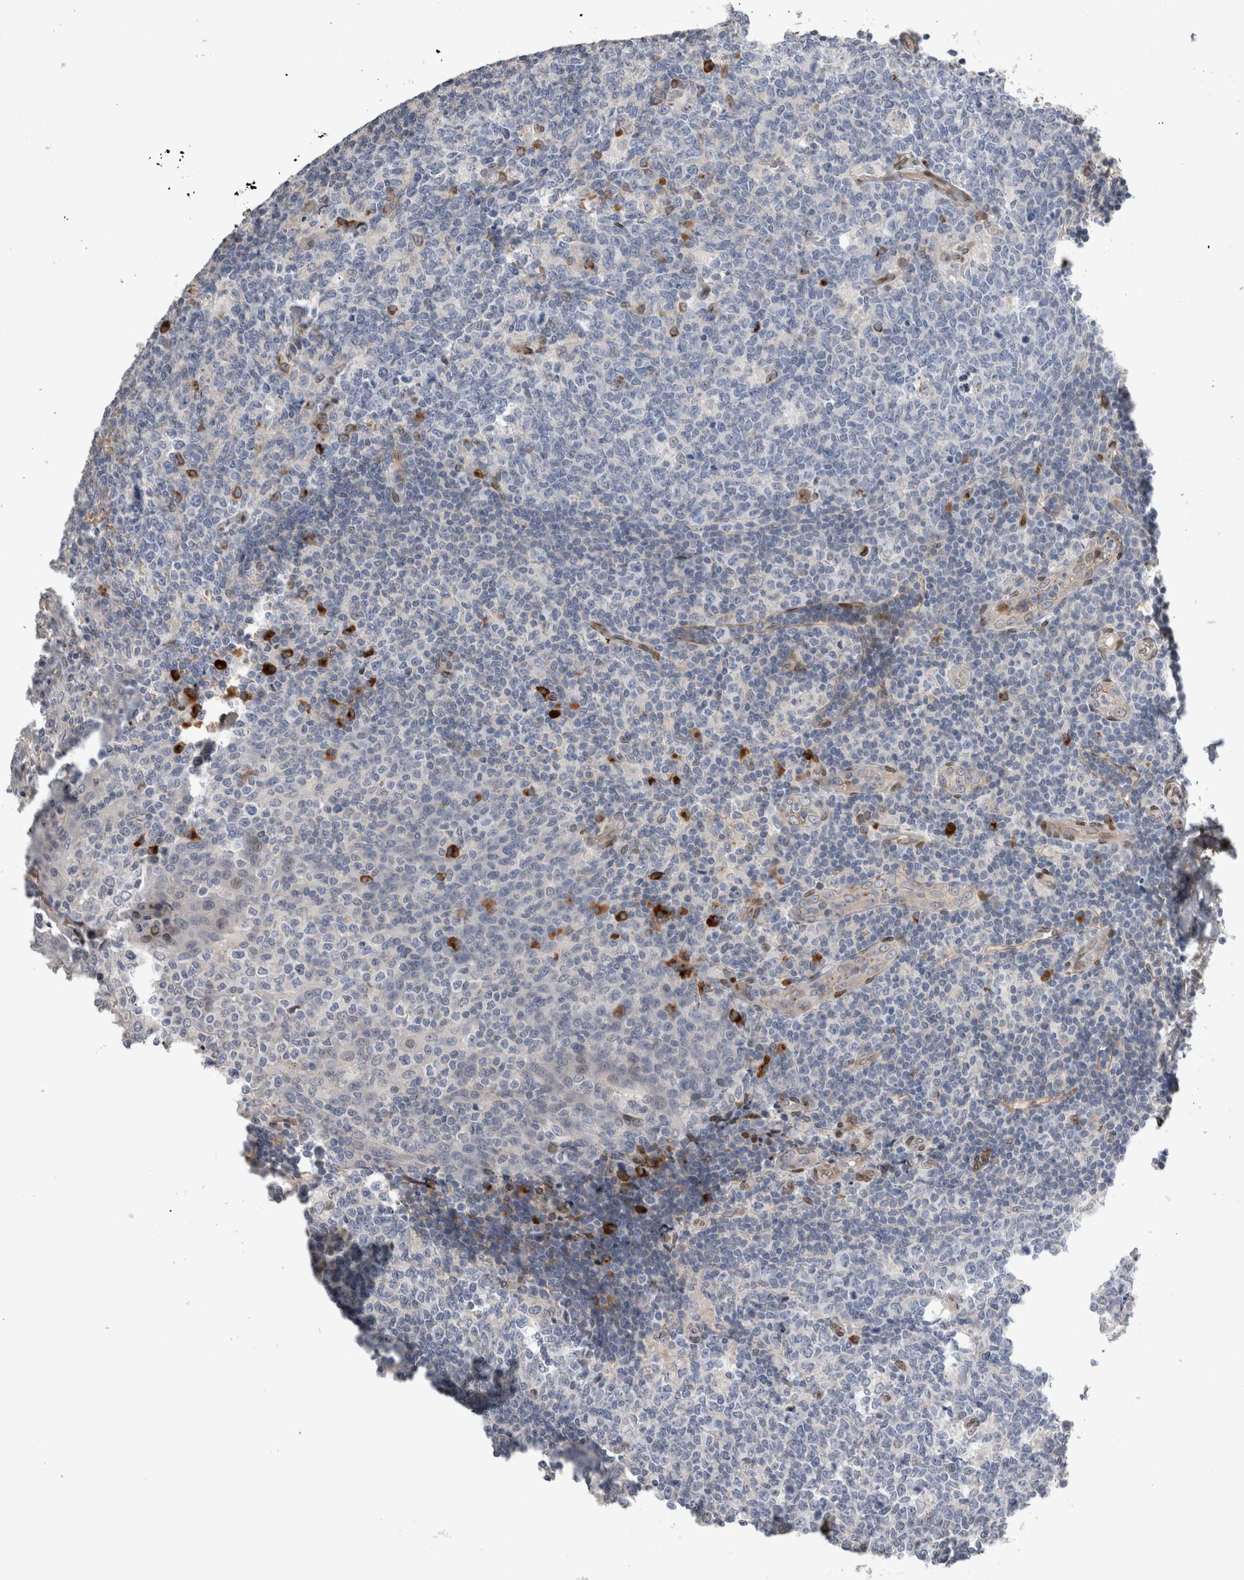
{"staining": {"intensity": "strong", "quantity": "<25%", "location": "cytoplasmic/membranous"}, "tissue": "tonsil", "cell_type": "Germinal center cells", "image_type": "normal", "snomed": [{"axis": "morphology", "description": "Normal tissue, NOS"}, {"axis": "topography", "description": "Tonsil"}], "caption": "IHC image of normal tonsil: tonsil stained using immunohistochemistry reveals medium levels of strong protein expression localized specifically in the cytoplasmic/membranous of germinal center cells, appearing as a cytoplasmic/membranous brown color.", "gene": "DMTN", "patient": {"sex": "female", "age": 19}}